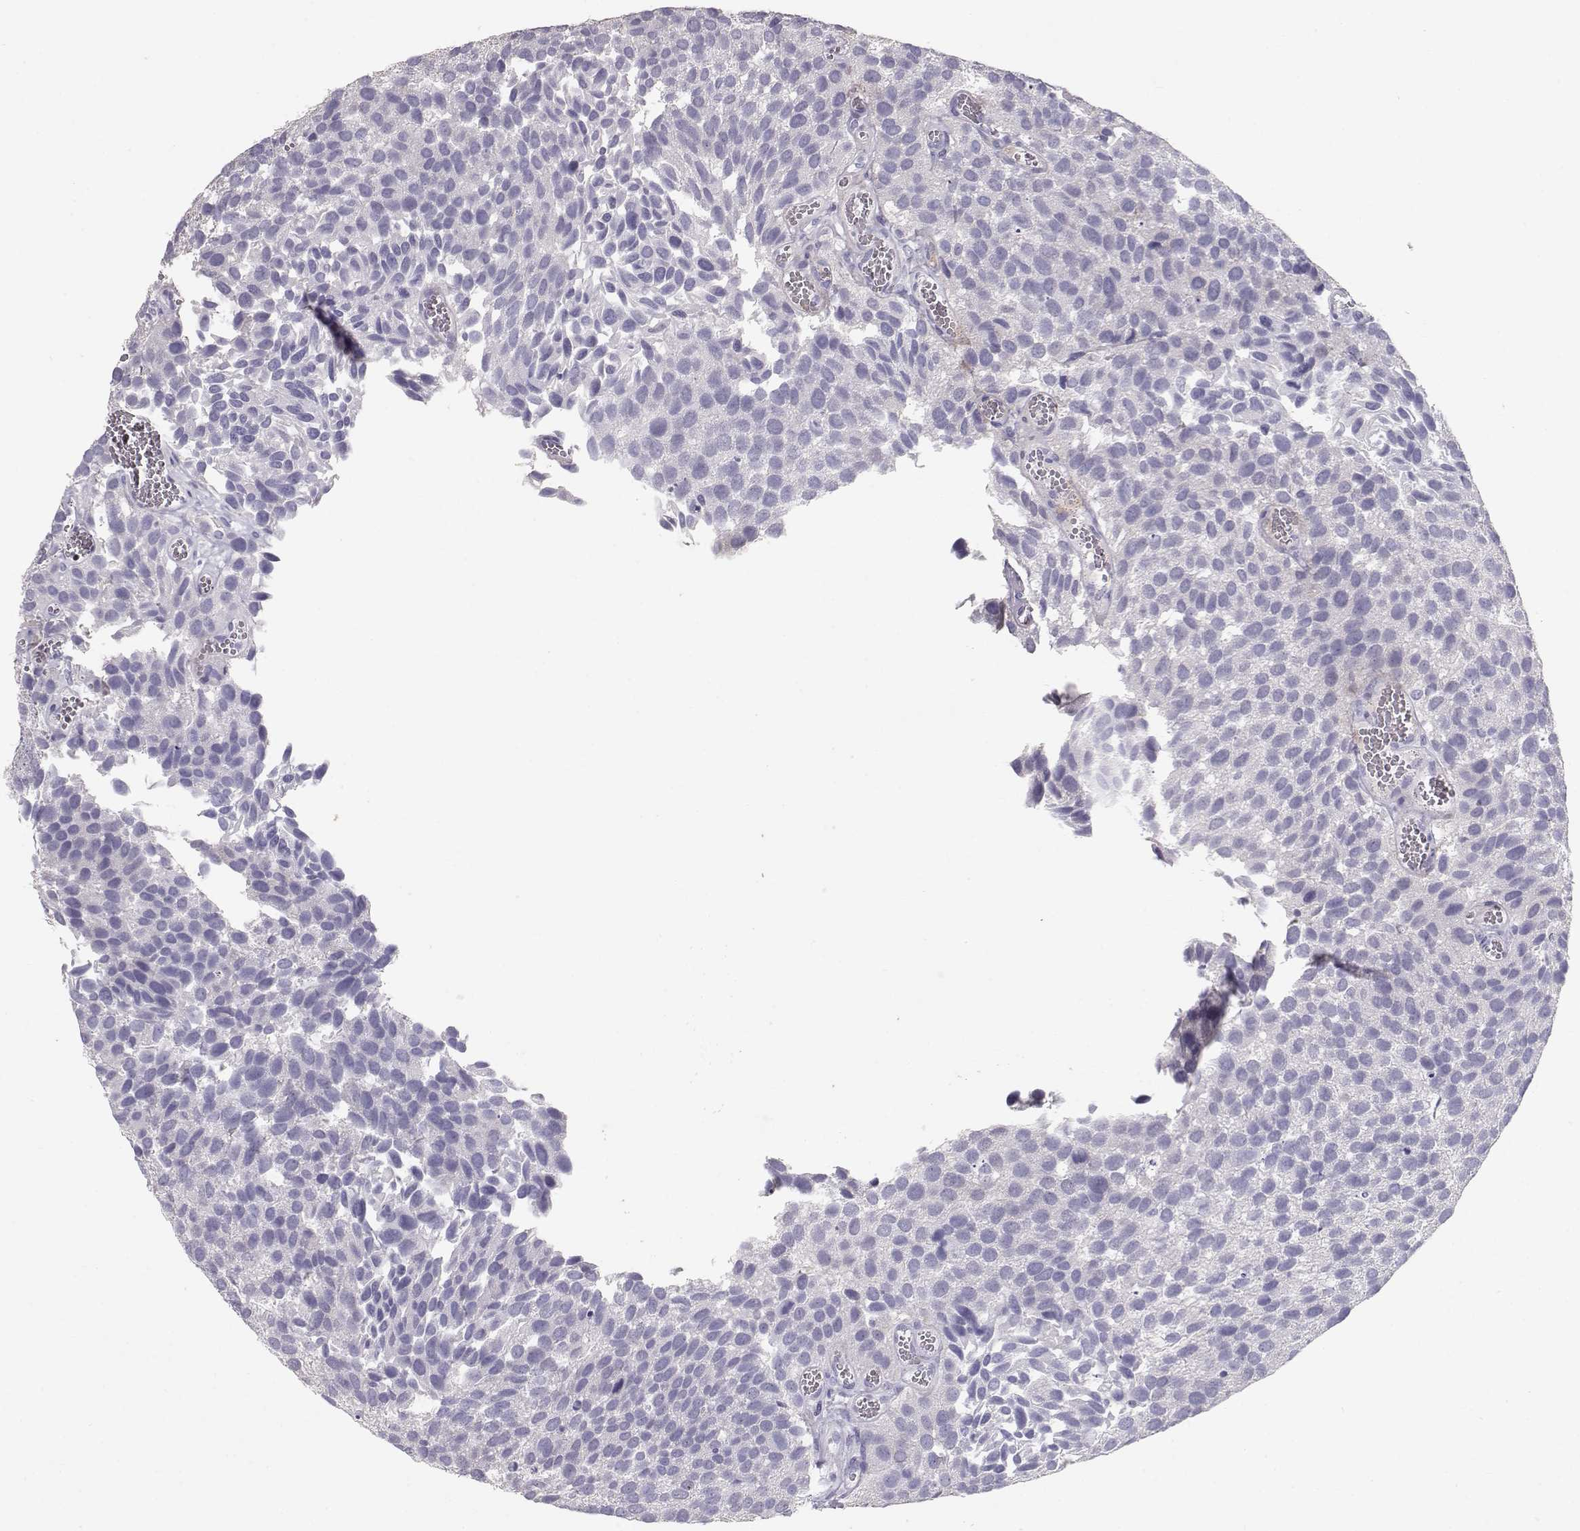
{"staining": {"intensity": "negative", "quantity": "none", "location": "none"}, "tissue": "urothelial cancer", "cell_type": "Tumor cells", "image_type": "cancer", "snomed": [{"axis": "morphology", "description": "Urothelial carcinoma, Low grade"}, {"axis": "topography", "description": "Urinary bladder"}], "caption": "Immunohistochemical staining of urothelial cancer shows no significant positivity in tumor cells.", "gene": "RD3", "patient": {"sex": "female", "age": 69}}